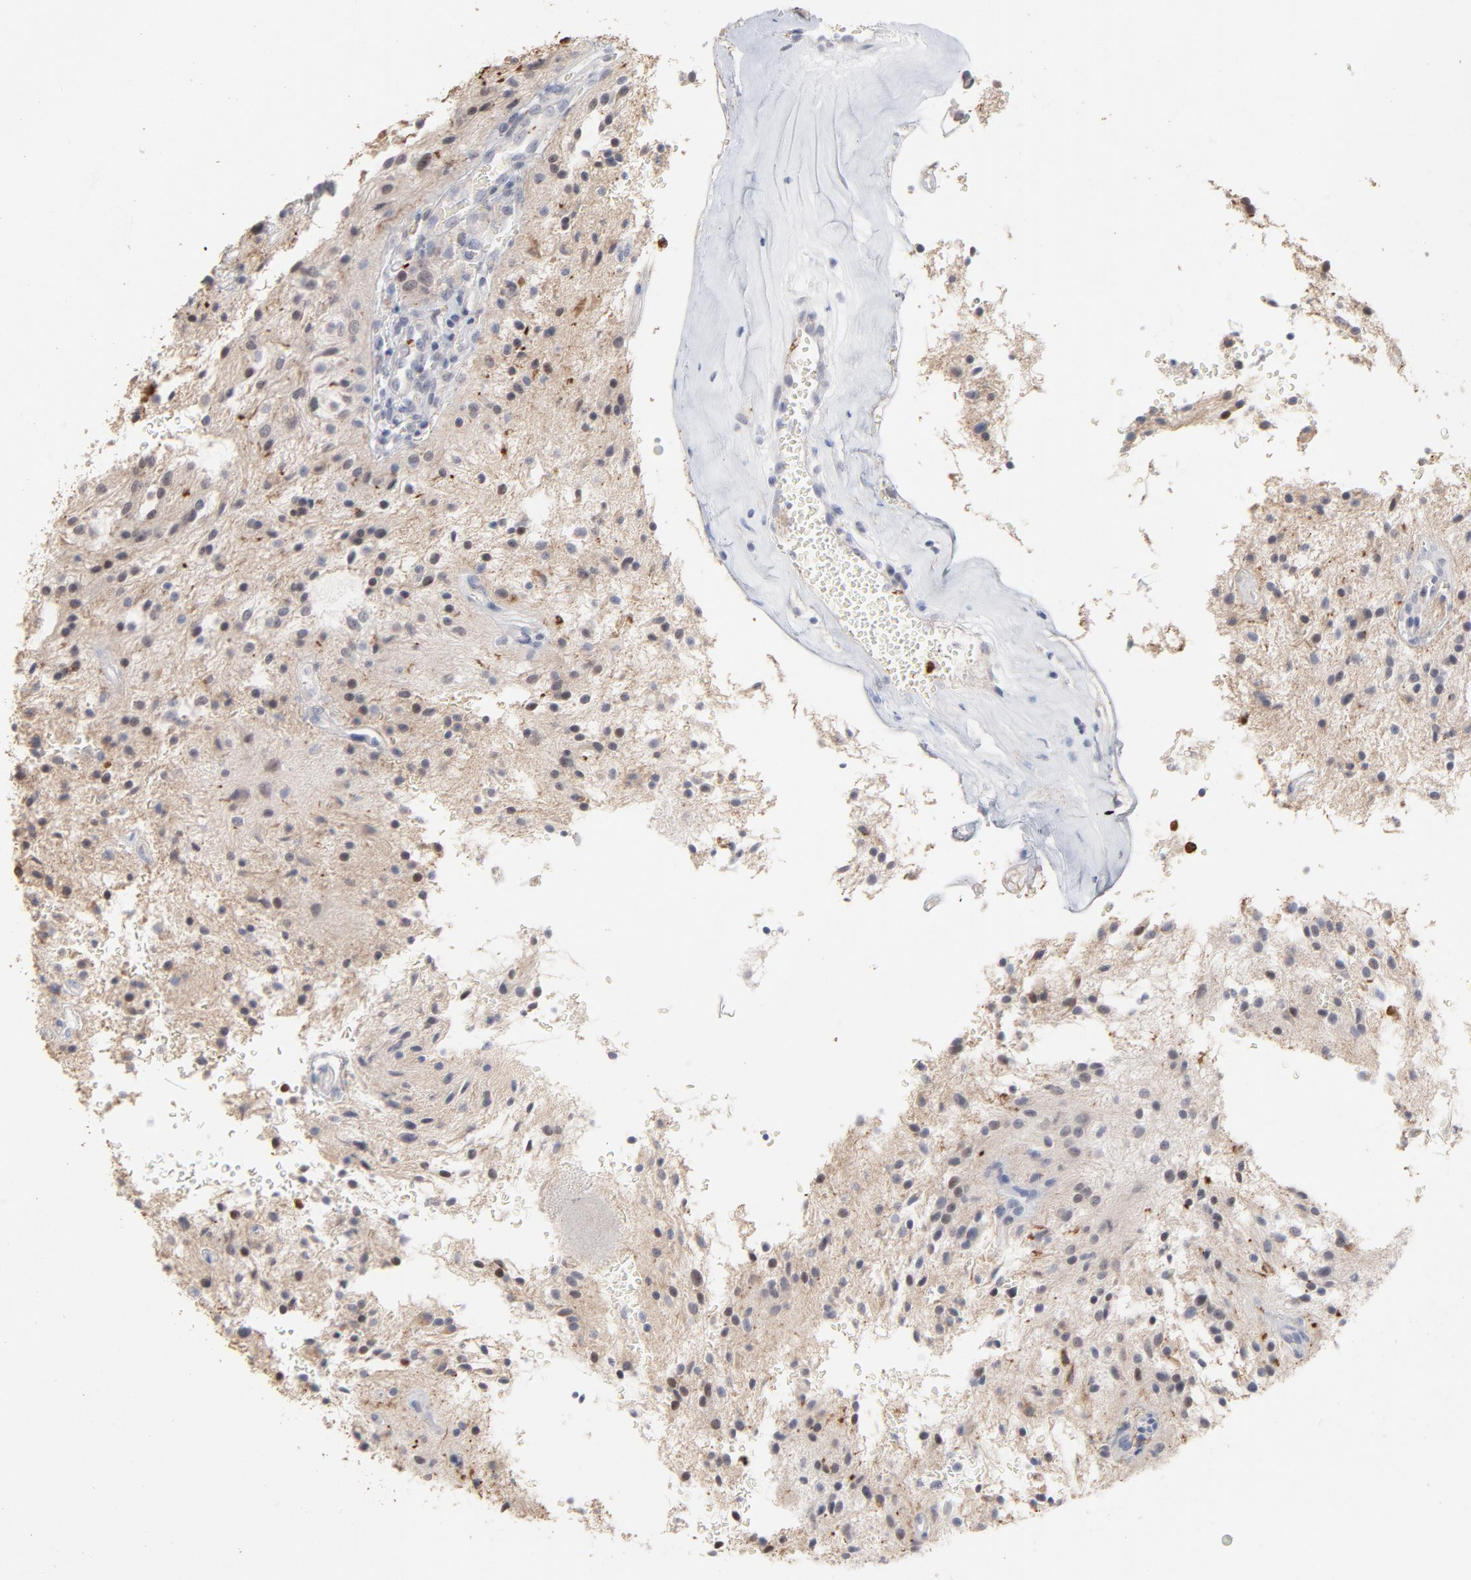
{"staining": {"intensity": "moderate", "quantity": ">75%", "location": "cytoplasmic/membranous,nuclear"}, "tissue": "glioma", "cell_type": "Tumor cells", "image_type": "cancer", "snomed": [{"axis": "morphology", "description": "Glioma, malignant, NOS"}, {"axis": "topography", "description": "Cerebellum"}], "caption": "Immunohistochemical staining of human glioma exhibits moderate cytoplasmic/membranous and nuclear protein expression in approximately >75% of tumor cells.", "gene": "PNMA1", "patient": {"sex": "female", "age": 10}}